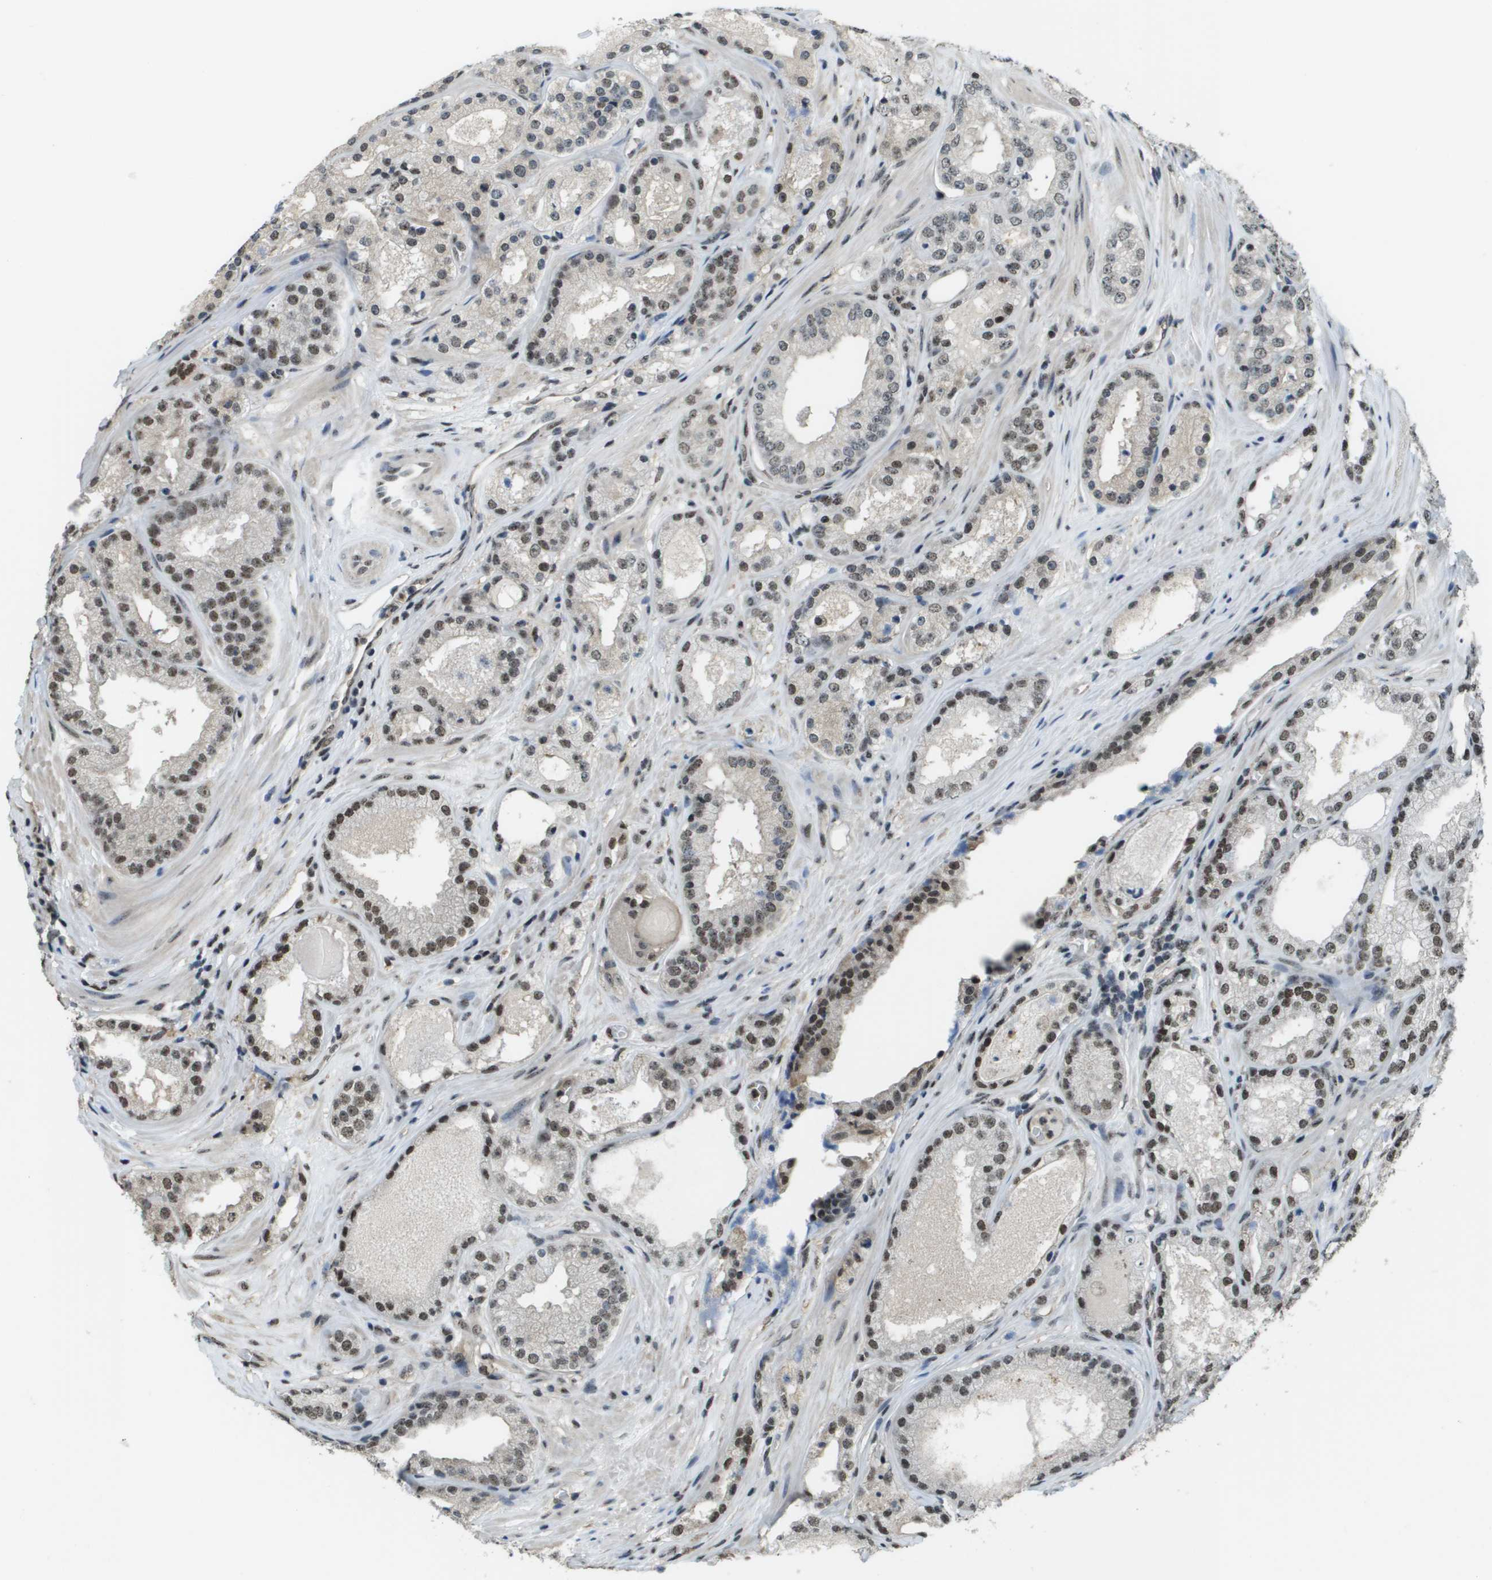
{"staining": {"intensity": "weak", "quantity": "25%-75%", "location": "nuclear"}, "tissue": "prostate cancer", "cell_type": "Tumor cells", "image_type": "cancer", "snomed": [{"axis": "morphology", "description": "Adenocarcinoma, High grade"}, {"axis": "topography", "description": "Prostate"}], "caption": "The image reveals immunohistochemical staining of high-grade adenocarcinoma (prostate). There is weak nuclear expression is appreciated in about 25%-75% of tumor cells.", "gene": "SP100", "patient": {"sex": "male", "age": 65}}